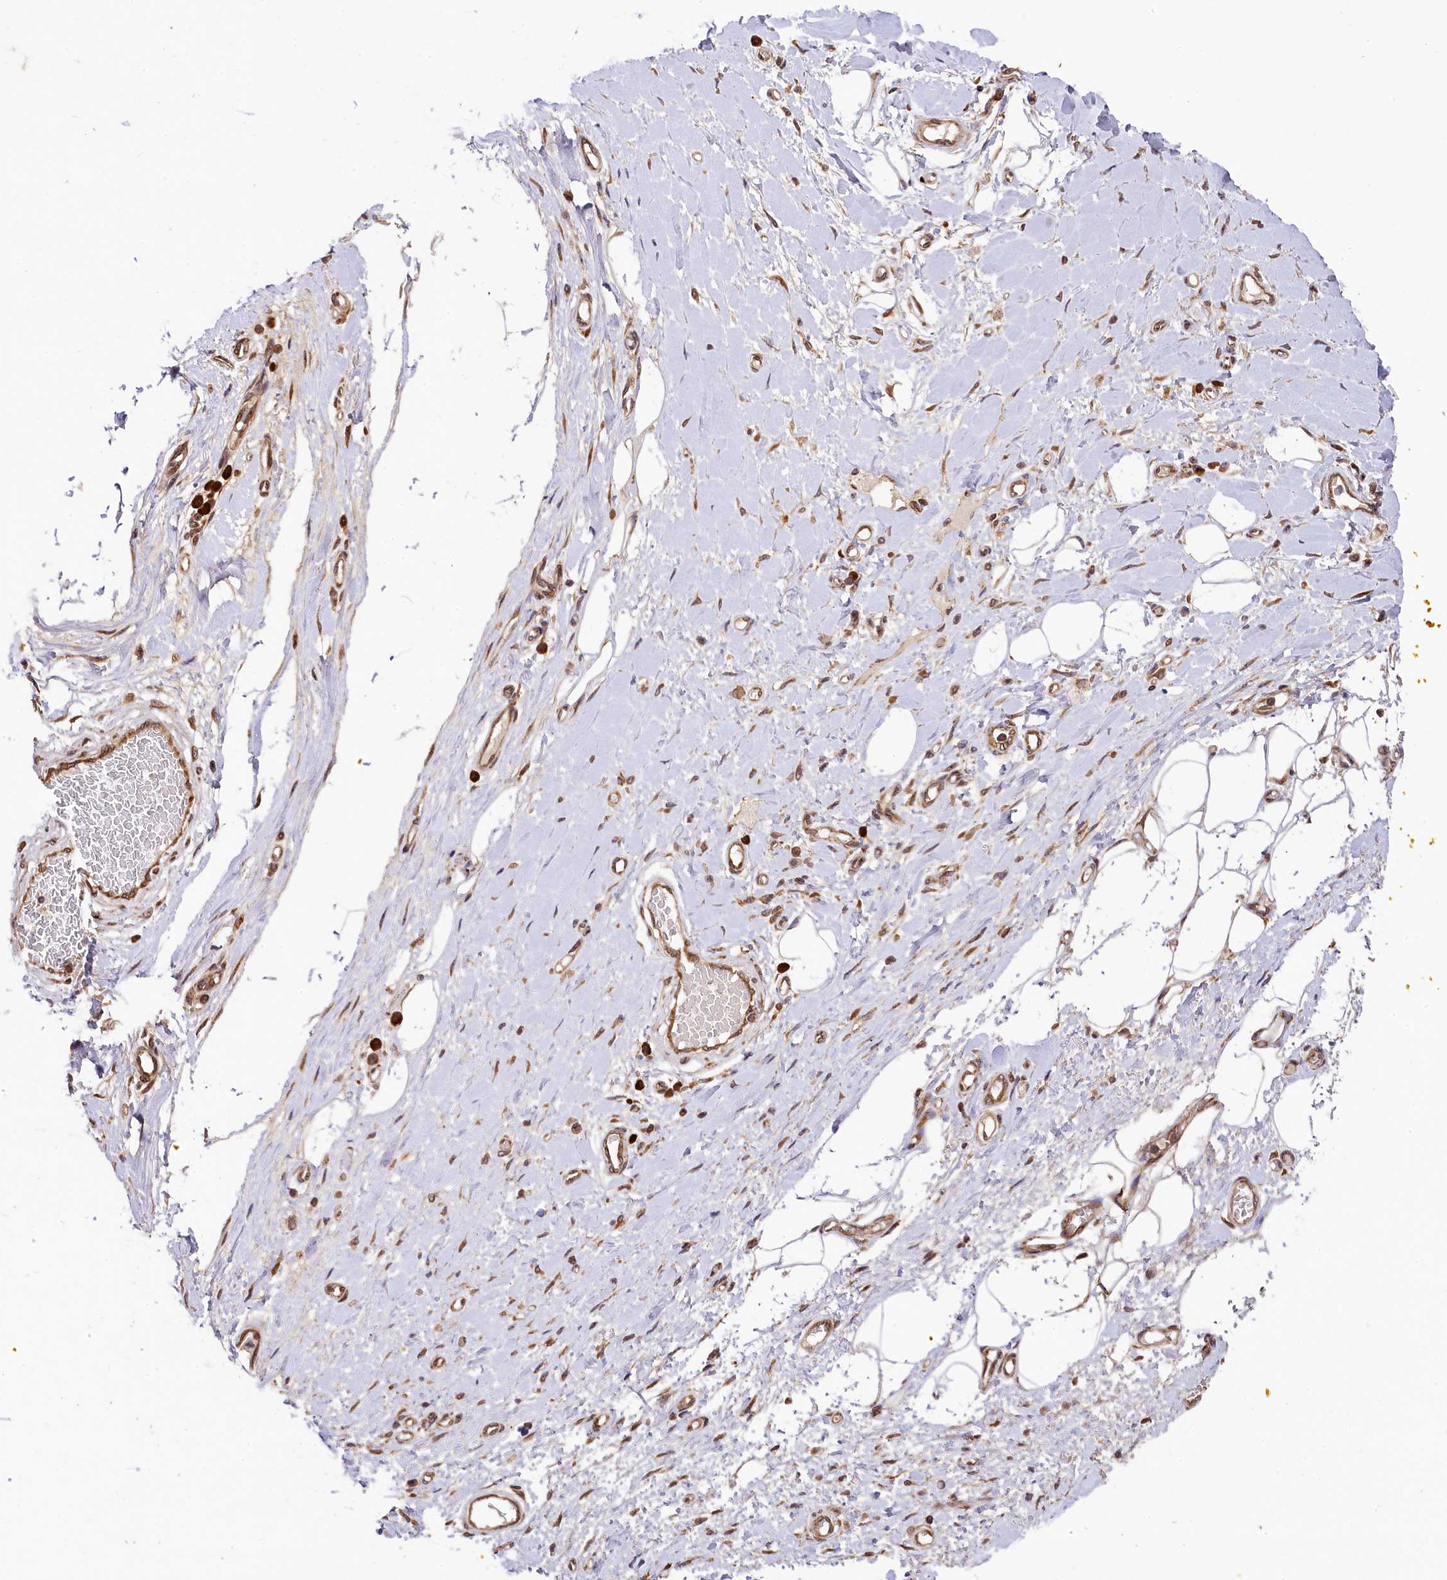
{"staining": {"intensity": "weak", "quantity": ">75%", "location": "cytoplasmic/membranous"}, "tissue": "adipose tissue", "cell_type": "Adipocytes", "image_type": "normal", "snomed": [{"axis": "morphology", "description": "Normal tissue, NOS"}, {"axis": "morphology", "description": "Adenocarcinoma, NOS"}, {"axis": "topography", "description": "Esophagus"}, {"axis": "topography", "description": "Stomach, upper"}, {"axis": "topography", "description": "Peripheral nerve tissue"}], "caption": "A photomicrograph showing weak cytoplasmic/membranous staining in approximately >75% of adipocytes in benign adipose tissue, as visualized by brown immunohistochemical staining.", "gene": "LARP4", "patient": {"sex": "male", "age": 62}}